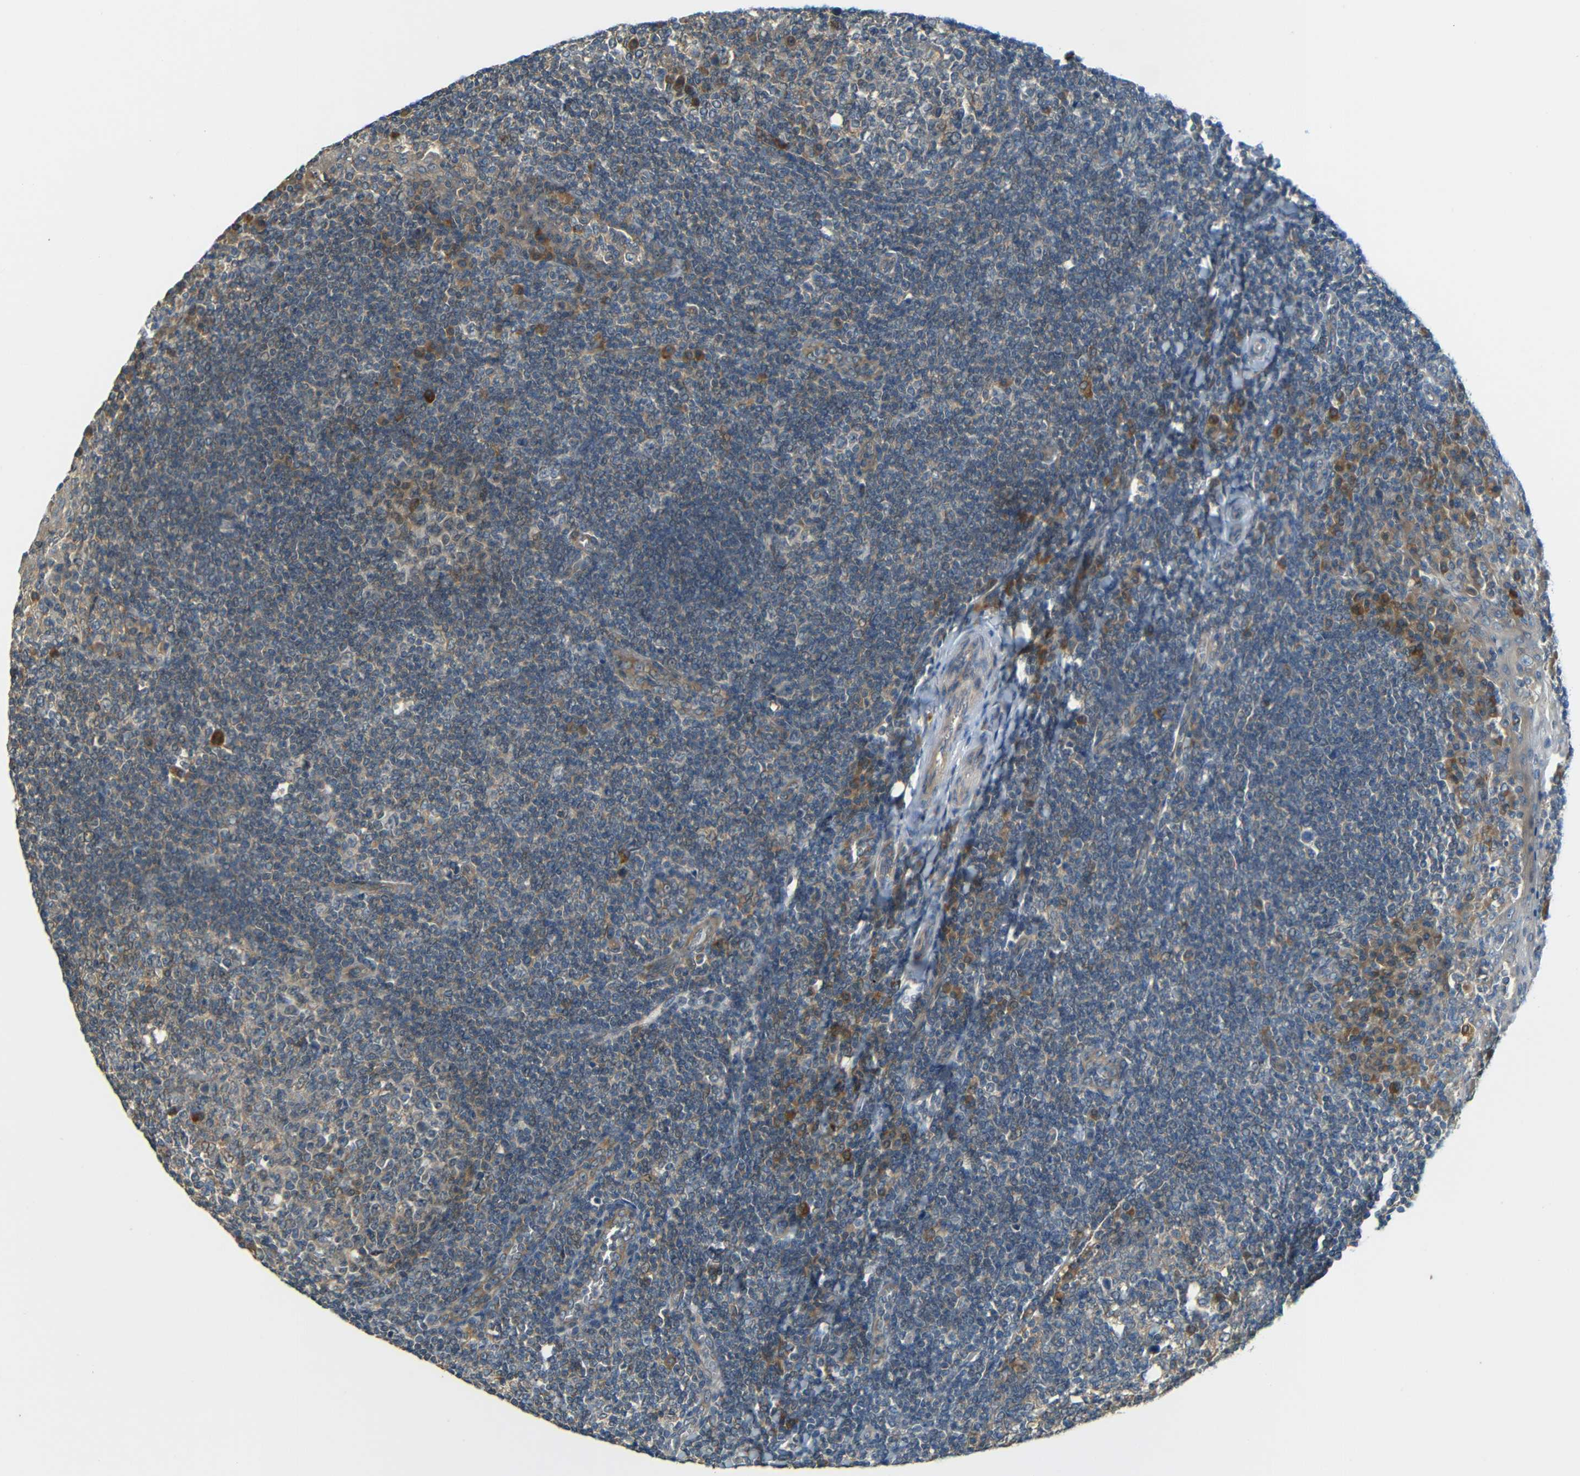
{"staining": {"intensity": "weak", "quantity": "25%-75%", "location": "cytoplasmic/membranous"}, "tissue": "tonsil", "cell_type": "Germinal center cells", "image_type": "normal", "snomed": [{"axis": "morphology", "description": "Normal tissue, NOS"}, {"axis": "topography", "description": "Tonsil"}], "caption": "A brown stain shows weak cytoplasmic/membranous expression of a protein in germinal center cells of benign human tonsil. The staining was performed using DAB (3,3'-diaminobenzidine), with brown indicating positive protein expression. Nuclei are stained blue with hematoxylin.", "gene": "FNDC3A", "patient": {"sex": "male", "age": 31}}